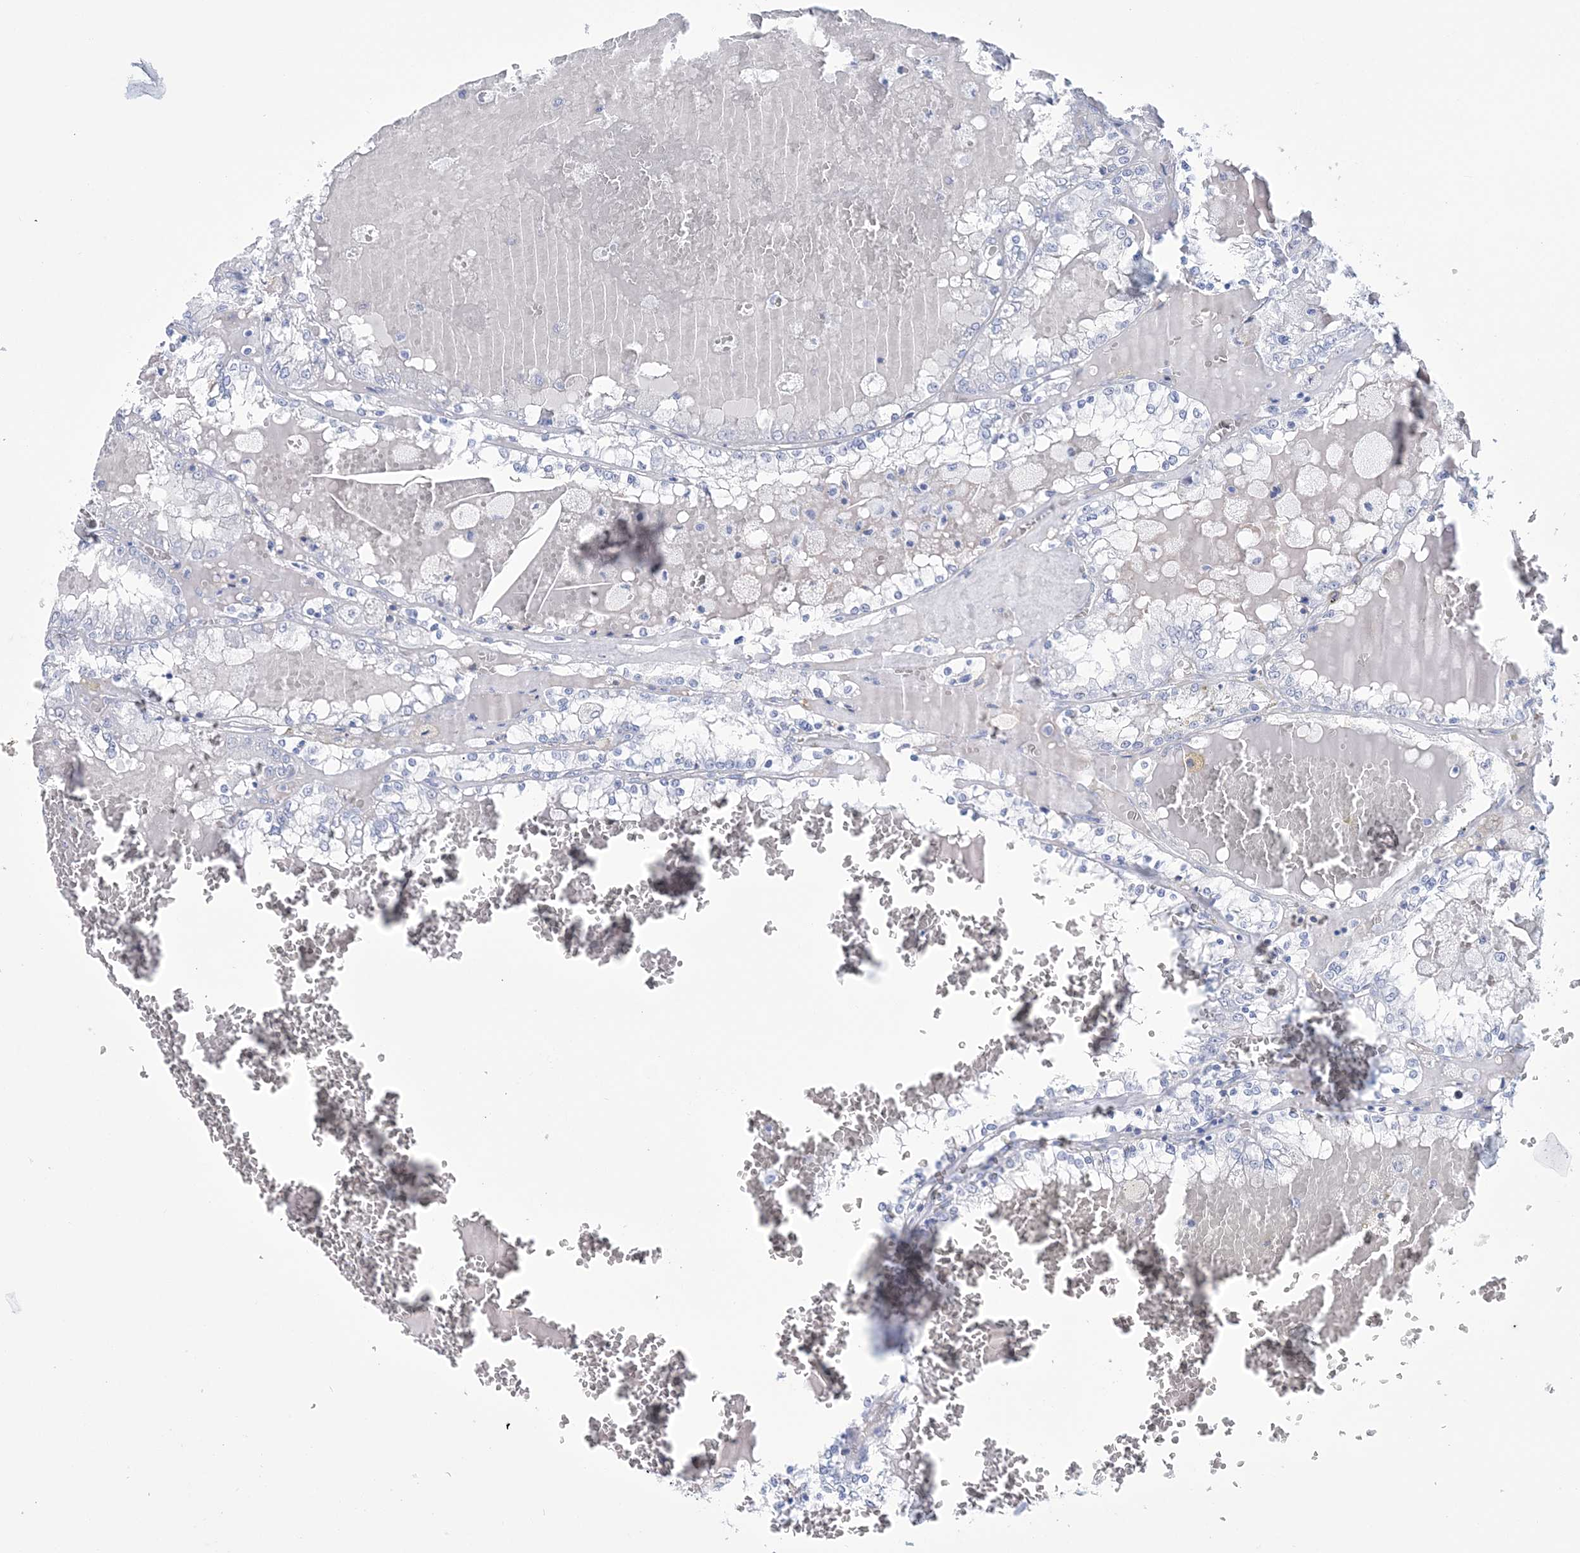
{"staining": {"intensity": "negative", "quantity": "none", "location": "none"}, "tissue": "renal cancer", "cell_type": "Tumor cells", "image_type": "cancer", "snomed": [{"axis": "morphology", "description": "Adenocarcinoma, NOS"}, {"axis": "topography", "description": "Kidney"}], "caption": "Immunohistochemical staining of renal adenocarcinoma demonstrates no significant positivity in tumor cells.", "gene": "DPCD", "patient": {"sex": "female", "age": 56}}